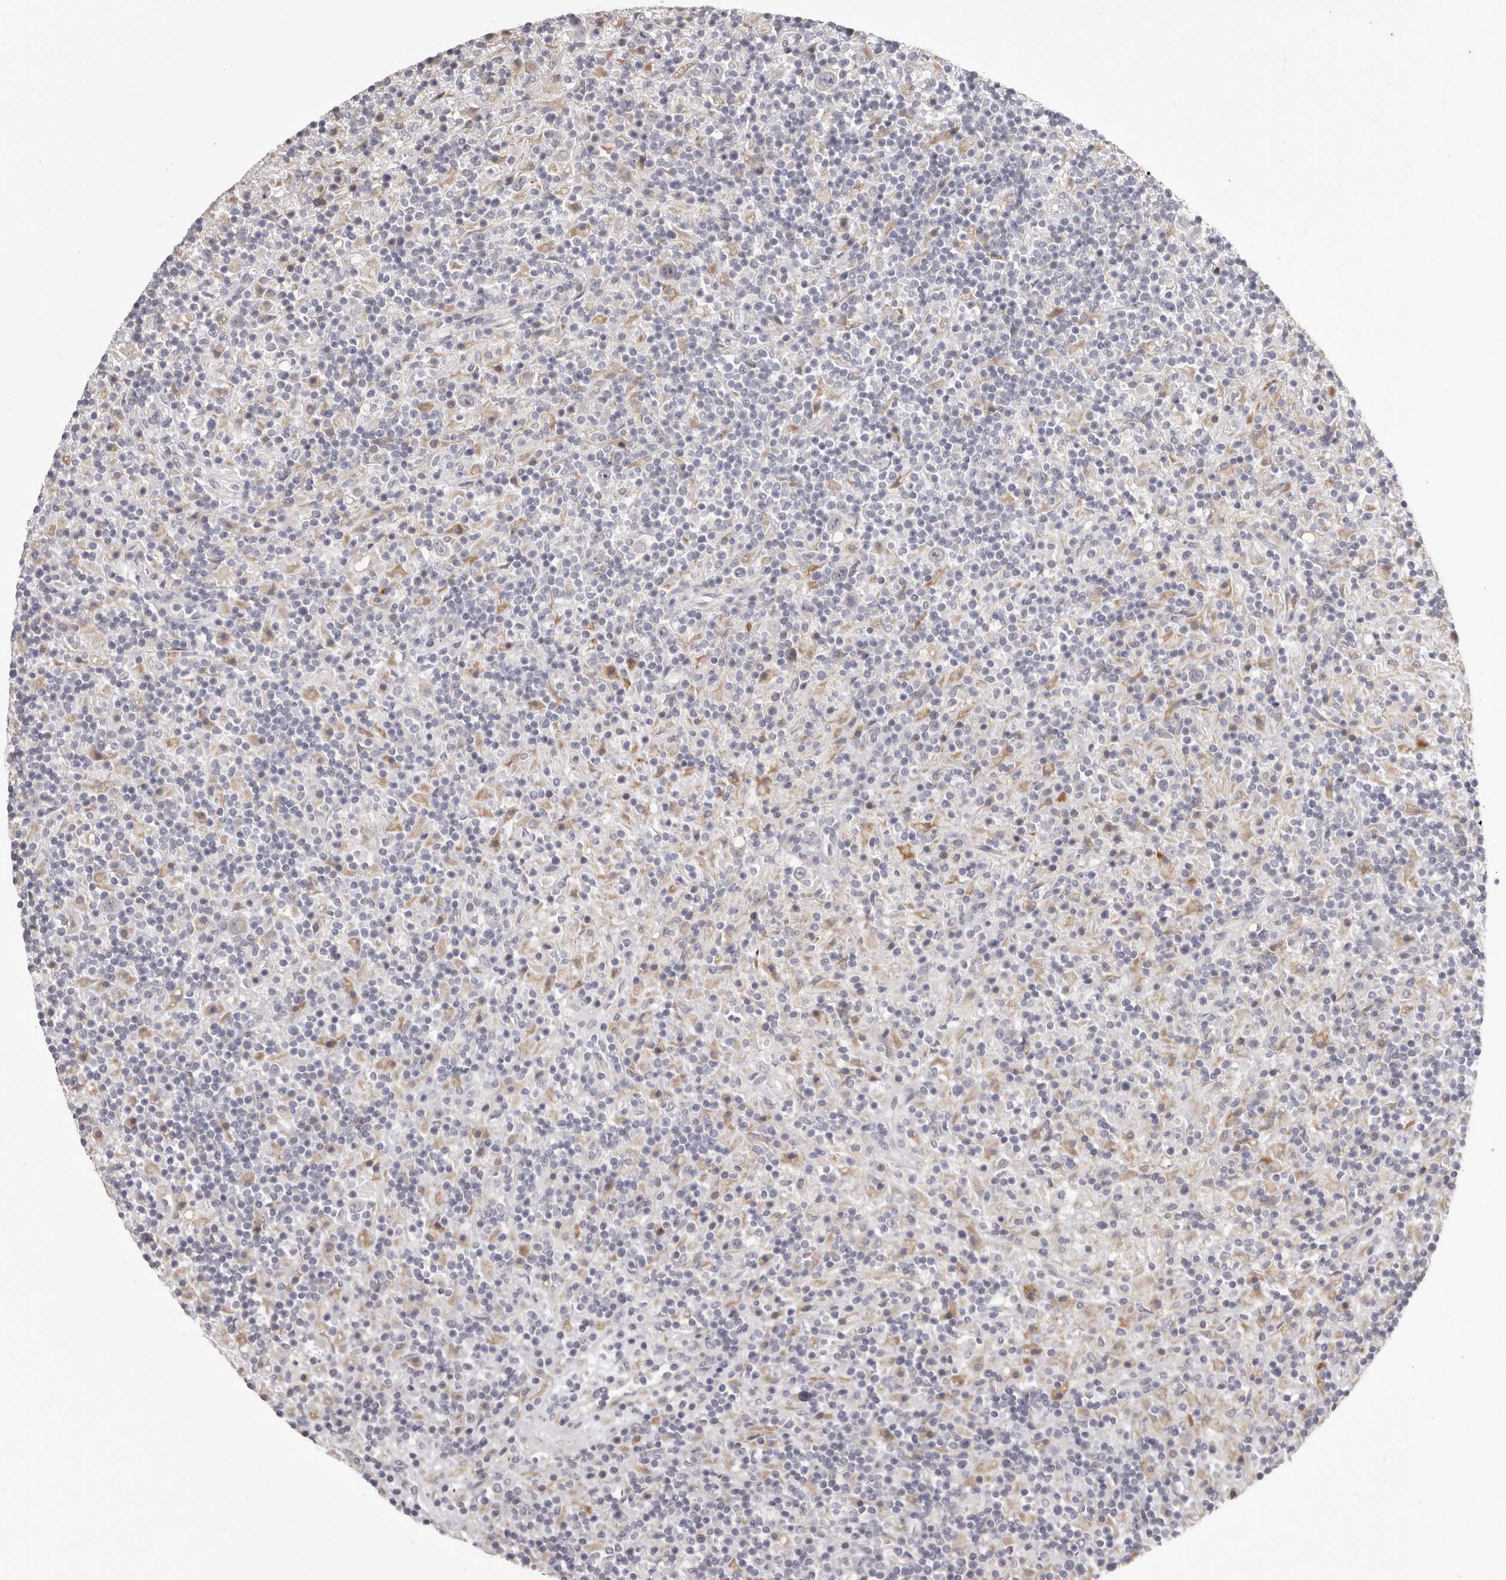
{"staining": {"intensity": "negative", "quantity": "none", "location": "none"}, "tissue": "lymphoma", "cell_type": "Tumor cells", "image_type": "cancer", "snomed": [{"axis": "morphology", "description": "Hodgkin's disease, NOS"}, {"axis": "topography", "description": "Lymph node"}], "caption": "Hodgkin's disease was stained to show a protein in brown. There is no significant staining in tumor cells.", "gene": "OTUD3", "patient": {"sex": "male", "age": 70}}